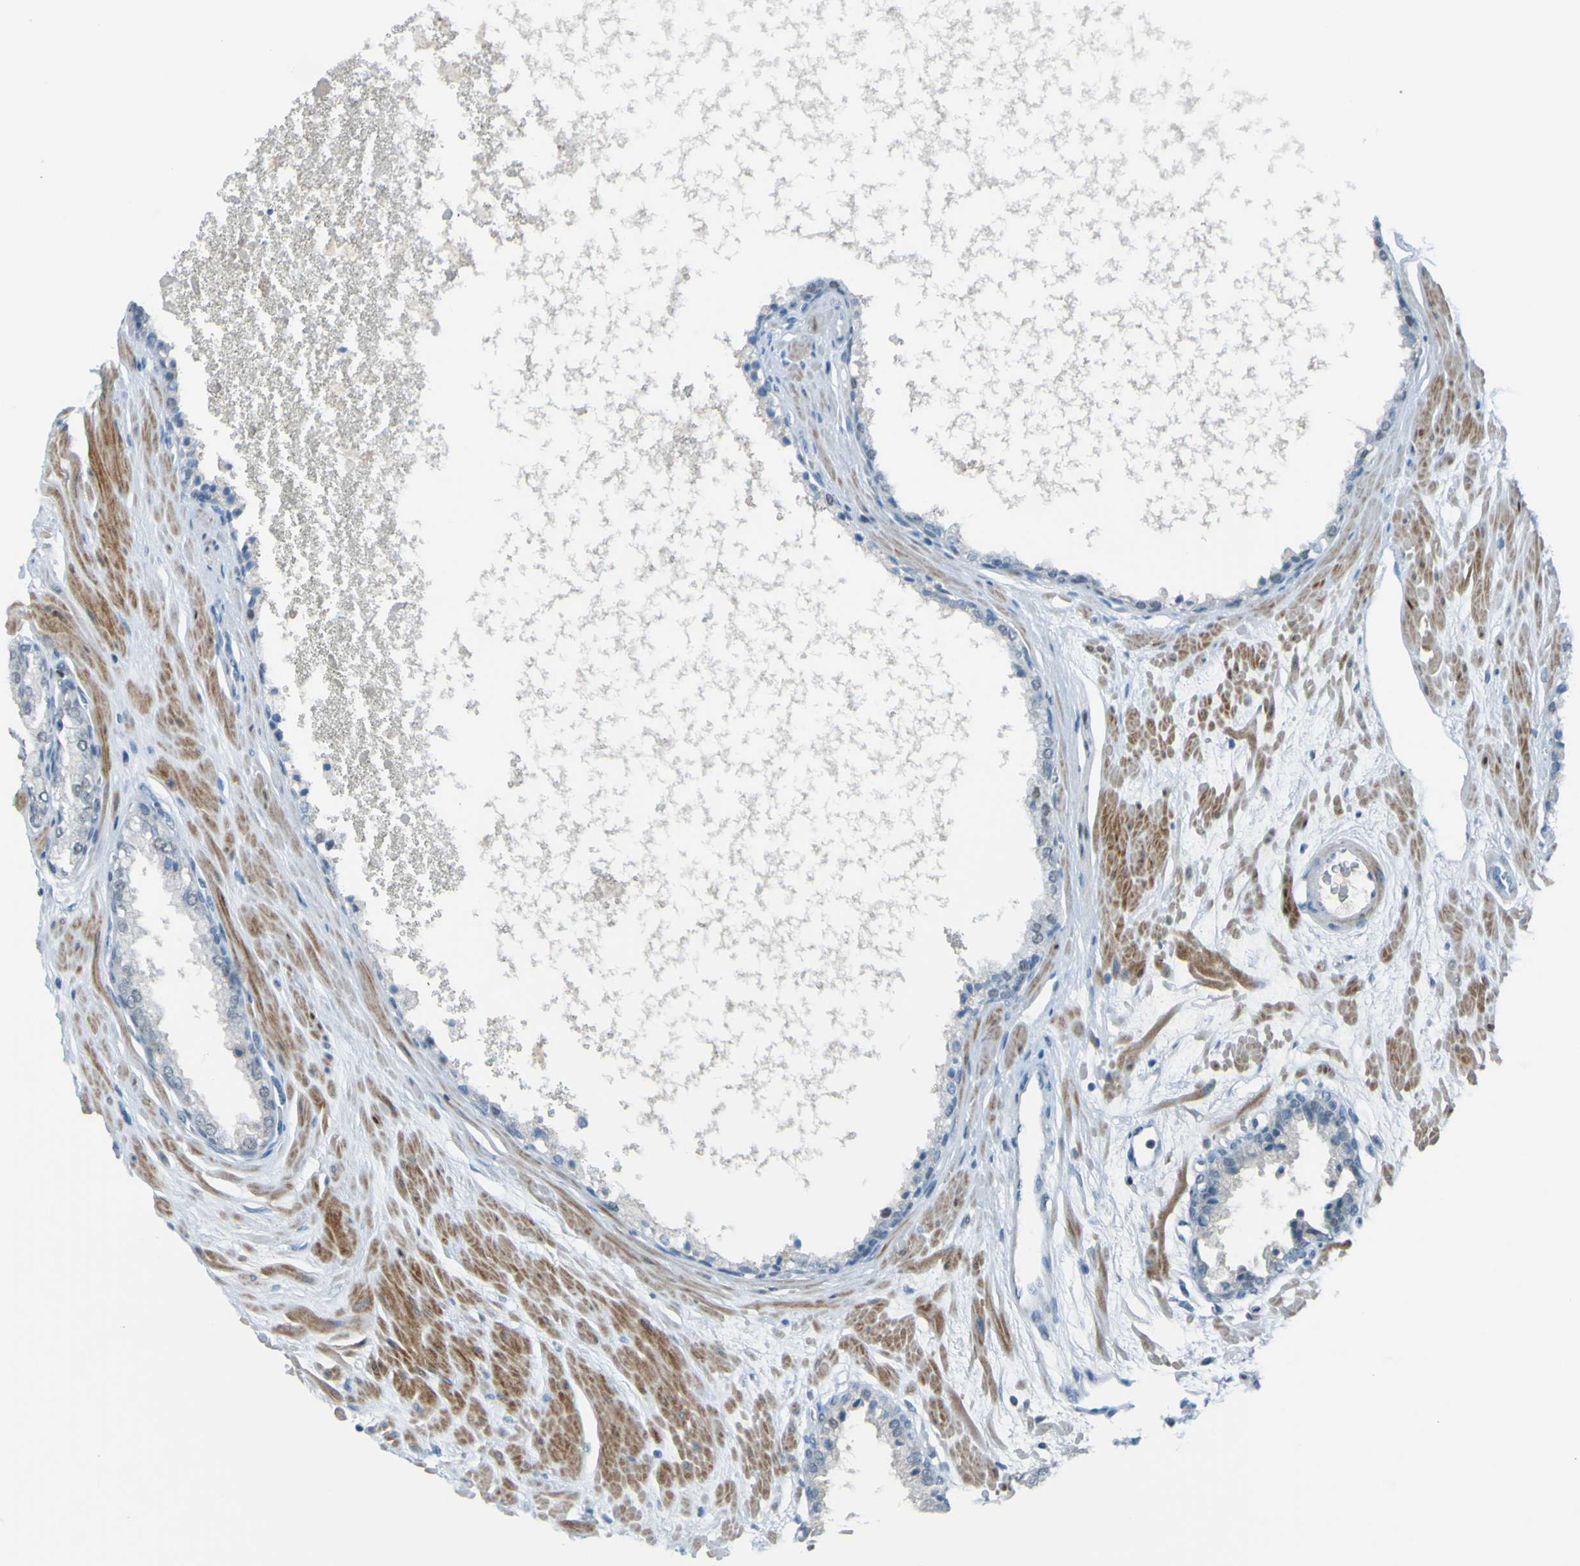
{"staining": {"intensity": "negative", "quantity": "none", "location": "none"}, "tissue": "prostate cancer", "cell_type": "Tumor cells", "image_type": "cancer", "snomed": [{"axis": "morphology", "description": "Adenocarcinoma, High grade"}, {"axis": "topography", "description": "Prostate"}], "caption": "Photomicrograph shows no significant protein staining in tumor cells of high-grade adenocarcinoma (prostate).", "gene": "USP36", "patient": {"sex": "male", "age": 65}}